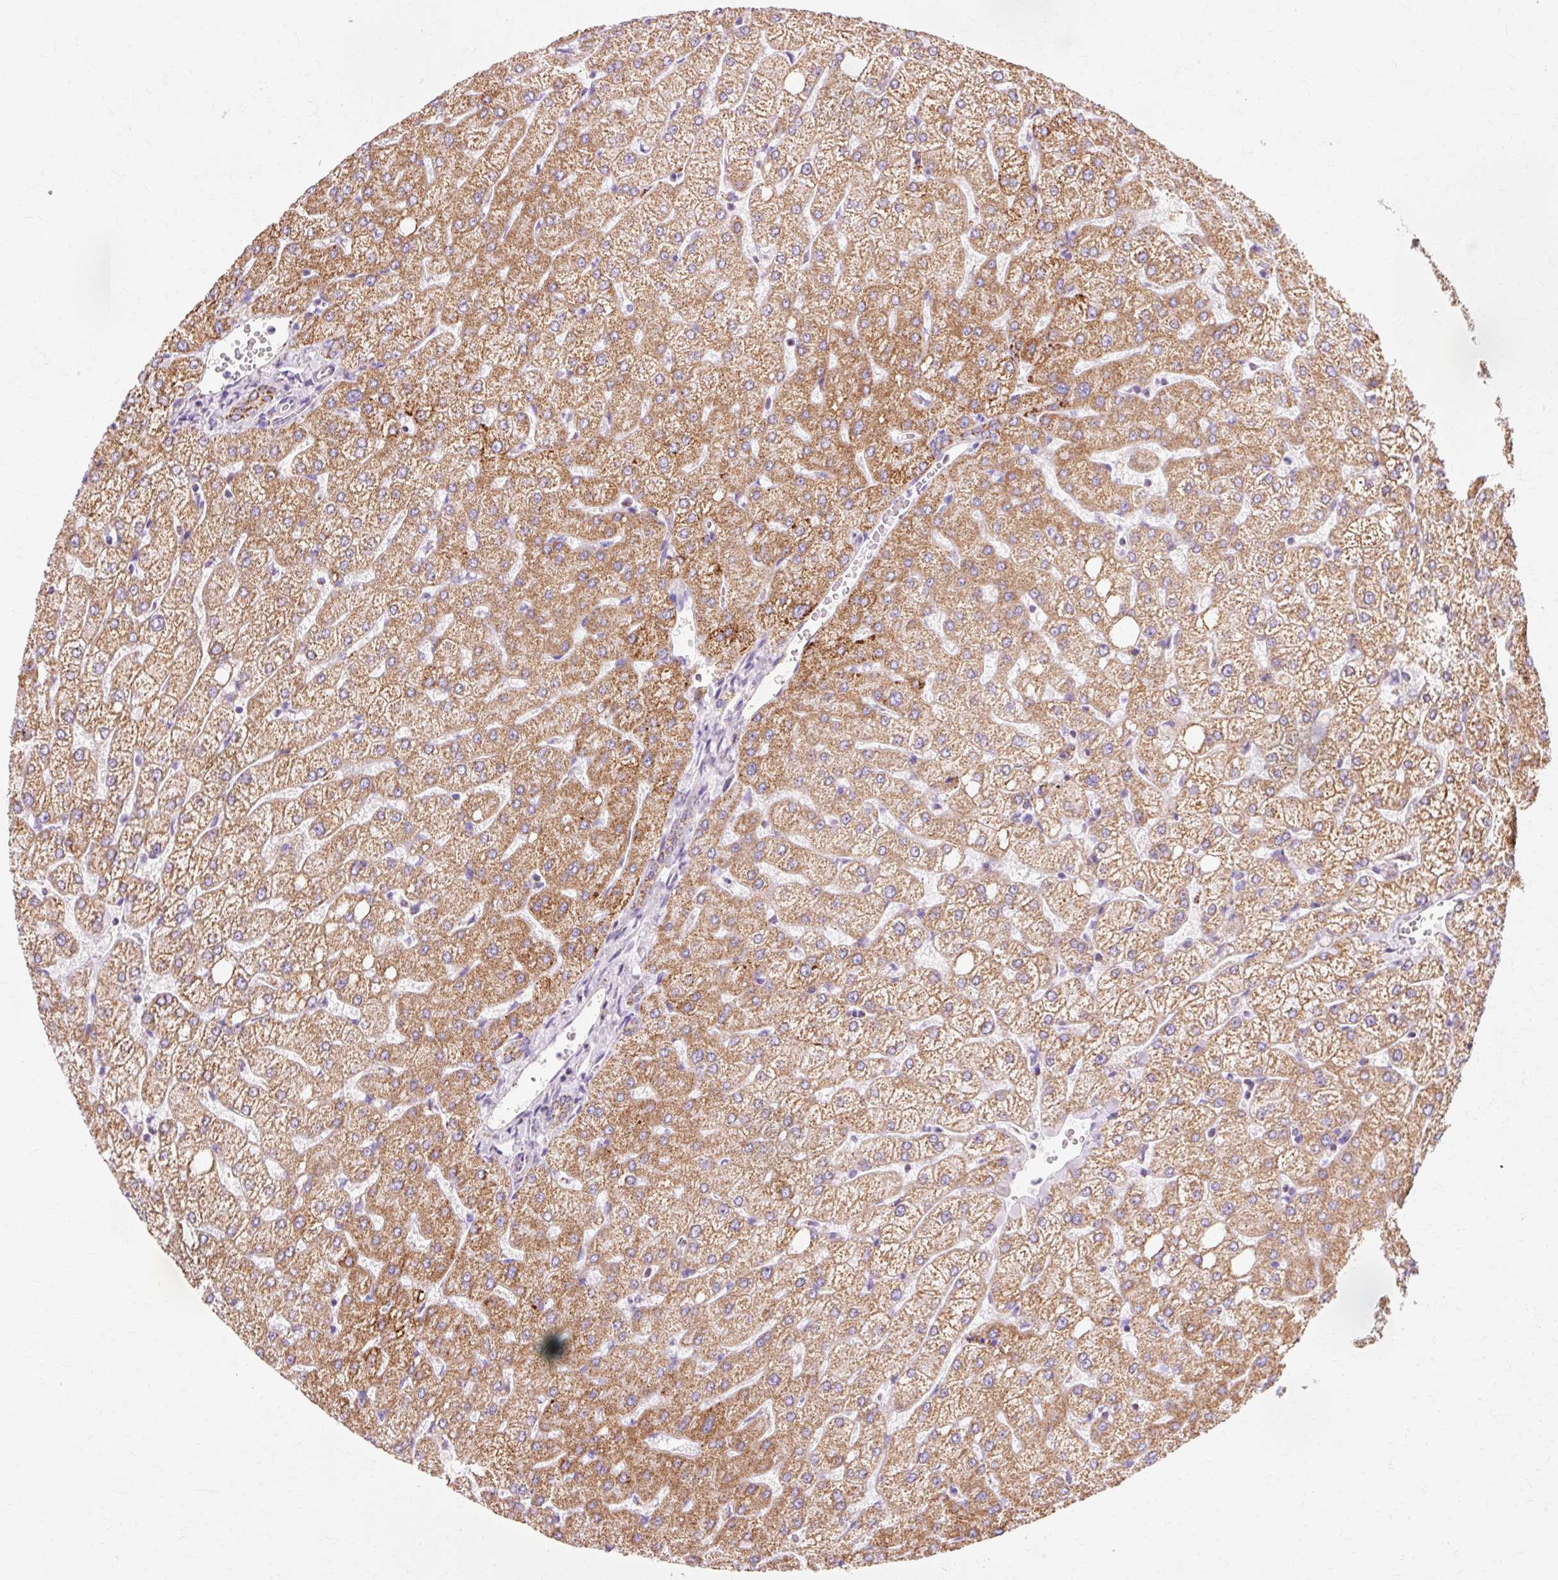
{"staining": {"intensity": "moderate", "quantity": "<25%", "location": "cytoplasmic/membranous"}, "tissue": "liver", "cell_type": "Cholangiocytes", "image_type": "normal", "snomed": [{"axis": "morphology", "description": "Normal tissue, NOS"}, {"axis": "topography", "description": "Liver"}], "caption": "Protein analysis of benign liver demonstrates moderate cytoplasmic/membranous expression in approximately <25% of cholangiocytes. (Stains: DAB (3,3'-diaminobenzidine) in brown, nuclei in blue, Microscopy: brightfield microscopy at high magnification).", "gene": "ATP5PO", "patient": {"sex": "female", "age": 54}}